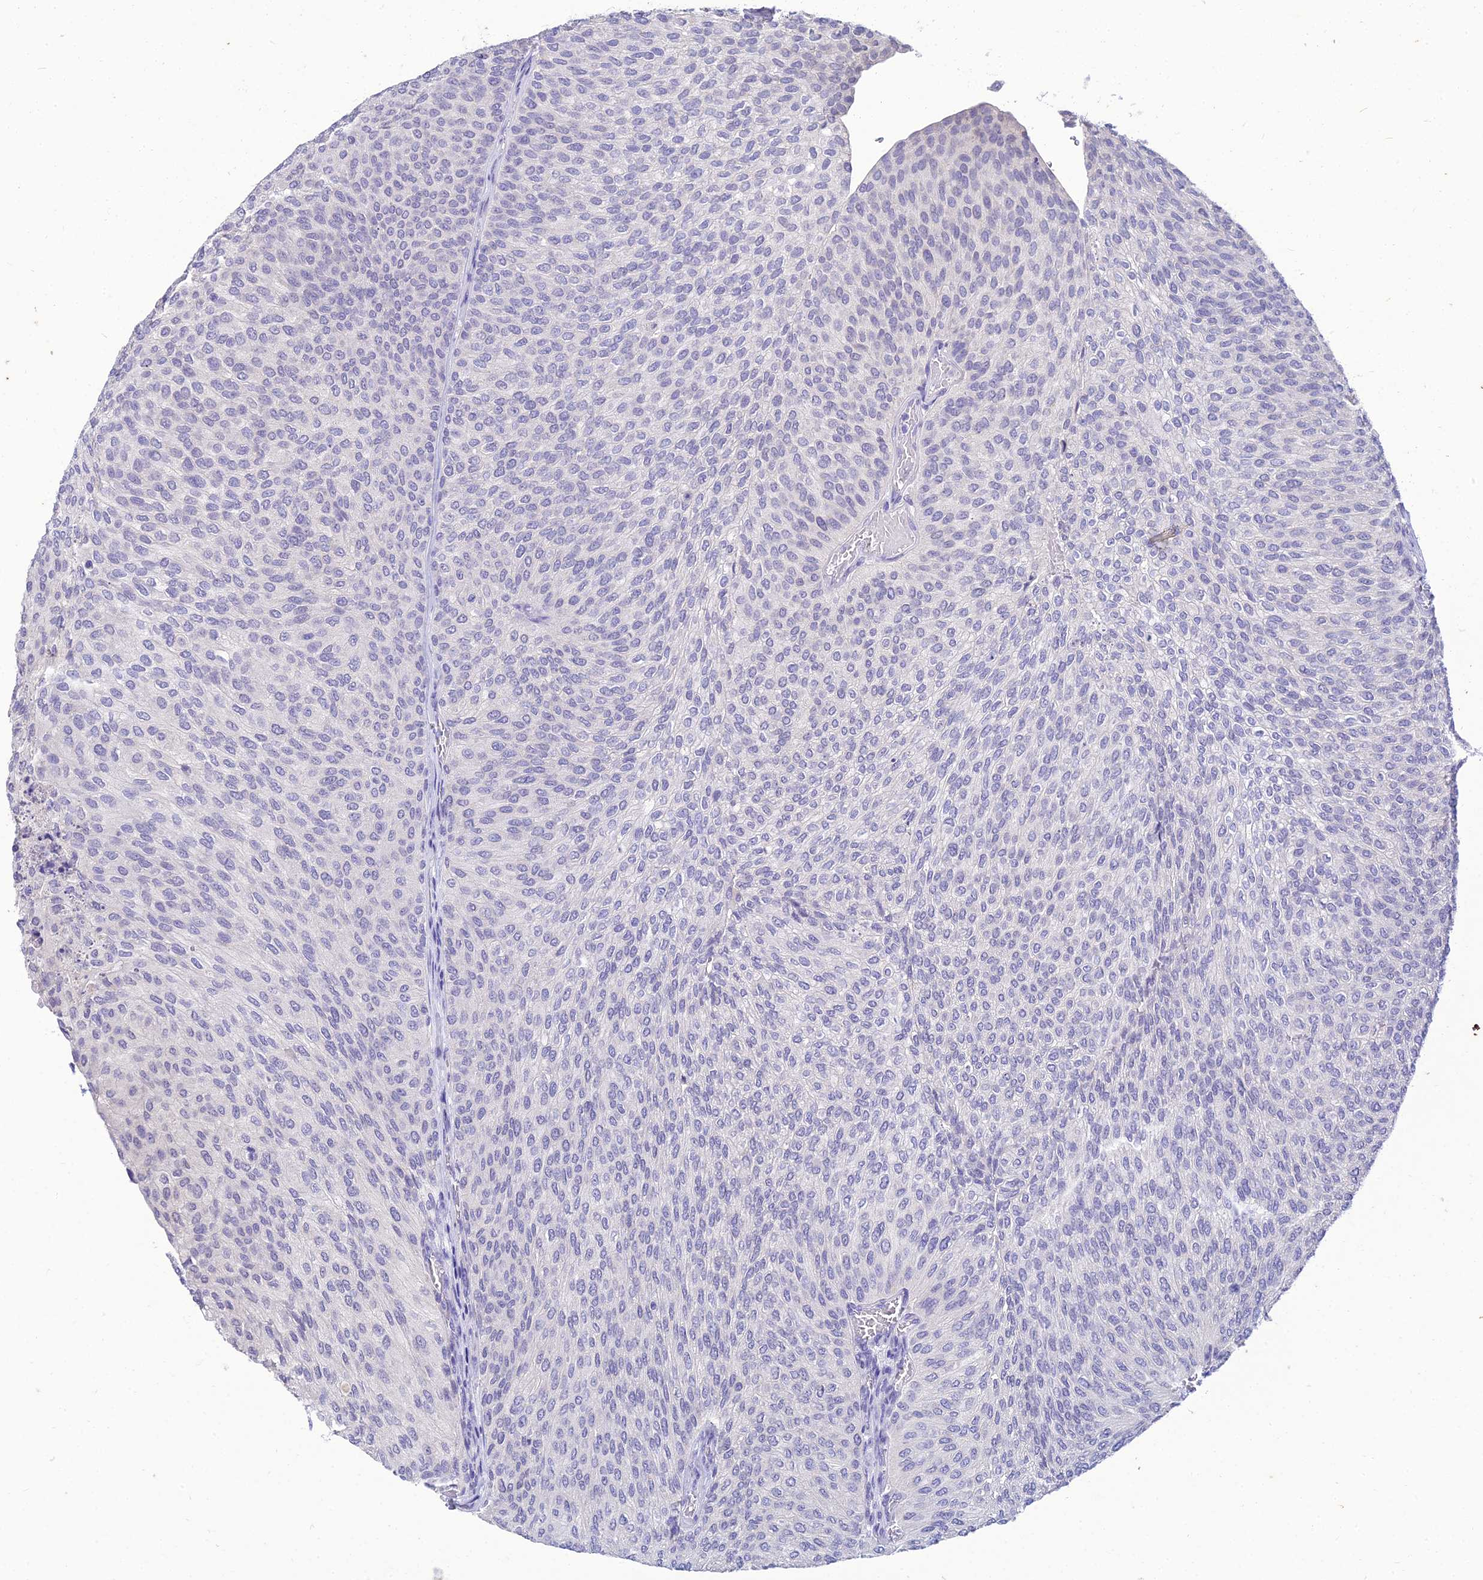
{"staining": {"intensity": "negative", "quantity": "none", "location": "none"}, "tissue": "urothelial cancer", "cell_type": "Tumor cells", "image_type": "cancer", "snomed": [{"axis": "morphology", "description": "Urothelial carcinoma, High grade"}, {"axis": "topography", "description": "Urinary bladder"}], "caption": "The immunohistochemistry micrograph has no significant positivity in tumor cells of high-grade urothelial carcinoma tissue. (DAB (3,3'-diaminobenzidine) immunohistochemistry (IHC) visualized using brightfield microscopy, high magnification).", "gene": "NPY", "patient": {"sex": "female", "age": 79}}